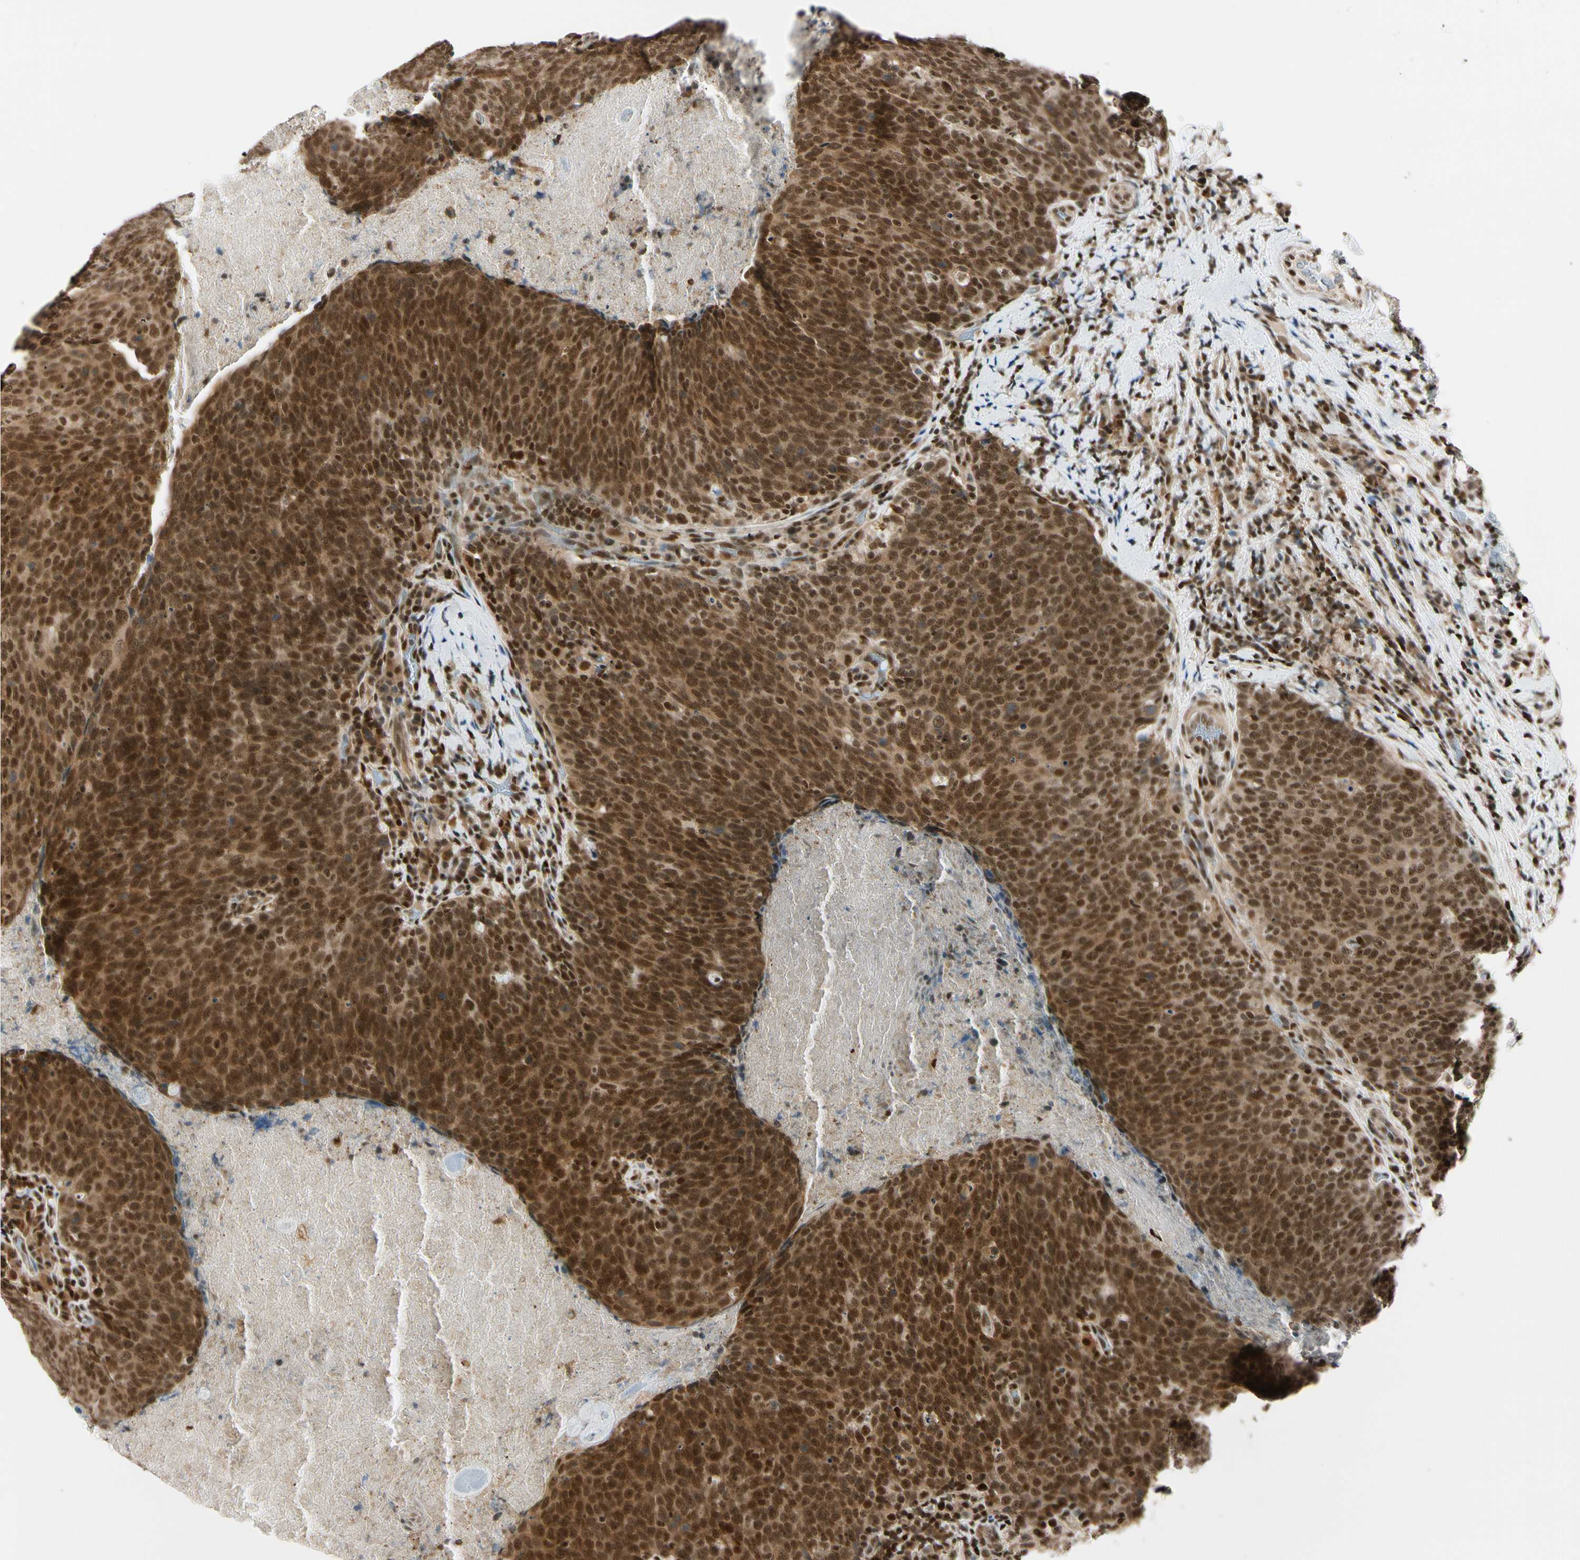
{"staining": {"intensity": "strong", "quantity": ">75%", "location": "cytoplasmic/membranous,nuclear"}, "tissue": "head and neck cancer", "cell_type": "Tumor cells", "image_type": "cancer", "snomed": [{"axis": "morphology", "description": "Squamous cell carcinoma, NOS"}, {"axis": "morphology", "description": "Squamous cell carcinoma, metastatic, NOS"}, {"axis": "topography", "description": "Lymph node"}, {"axis": "topography", "description": "Head-Neck"}], "caption": "Immunohistochemical staining of human head and neck cancer demonstrates strong cytoplasmic/membranous and nuclear protein positivity in about >75% of tumor cells. Nuclei are stained in blue.", "gene": "DAXX", "patient": {"sex": "male", "age": 62}}